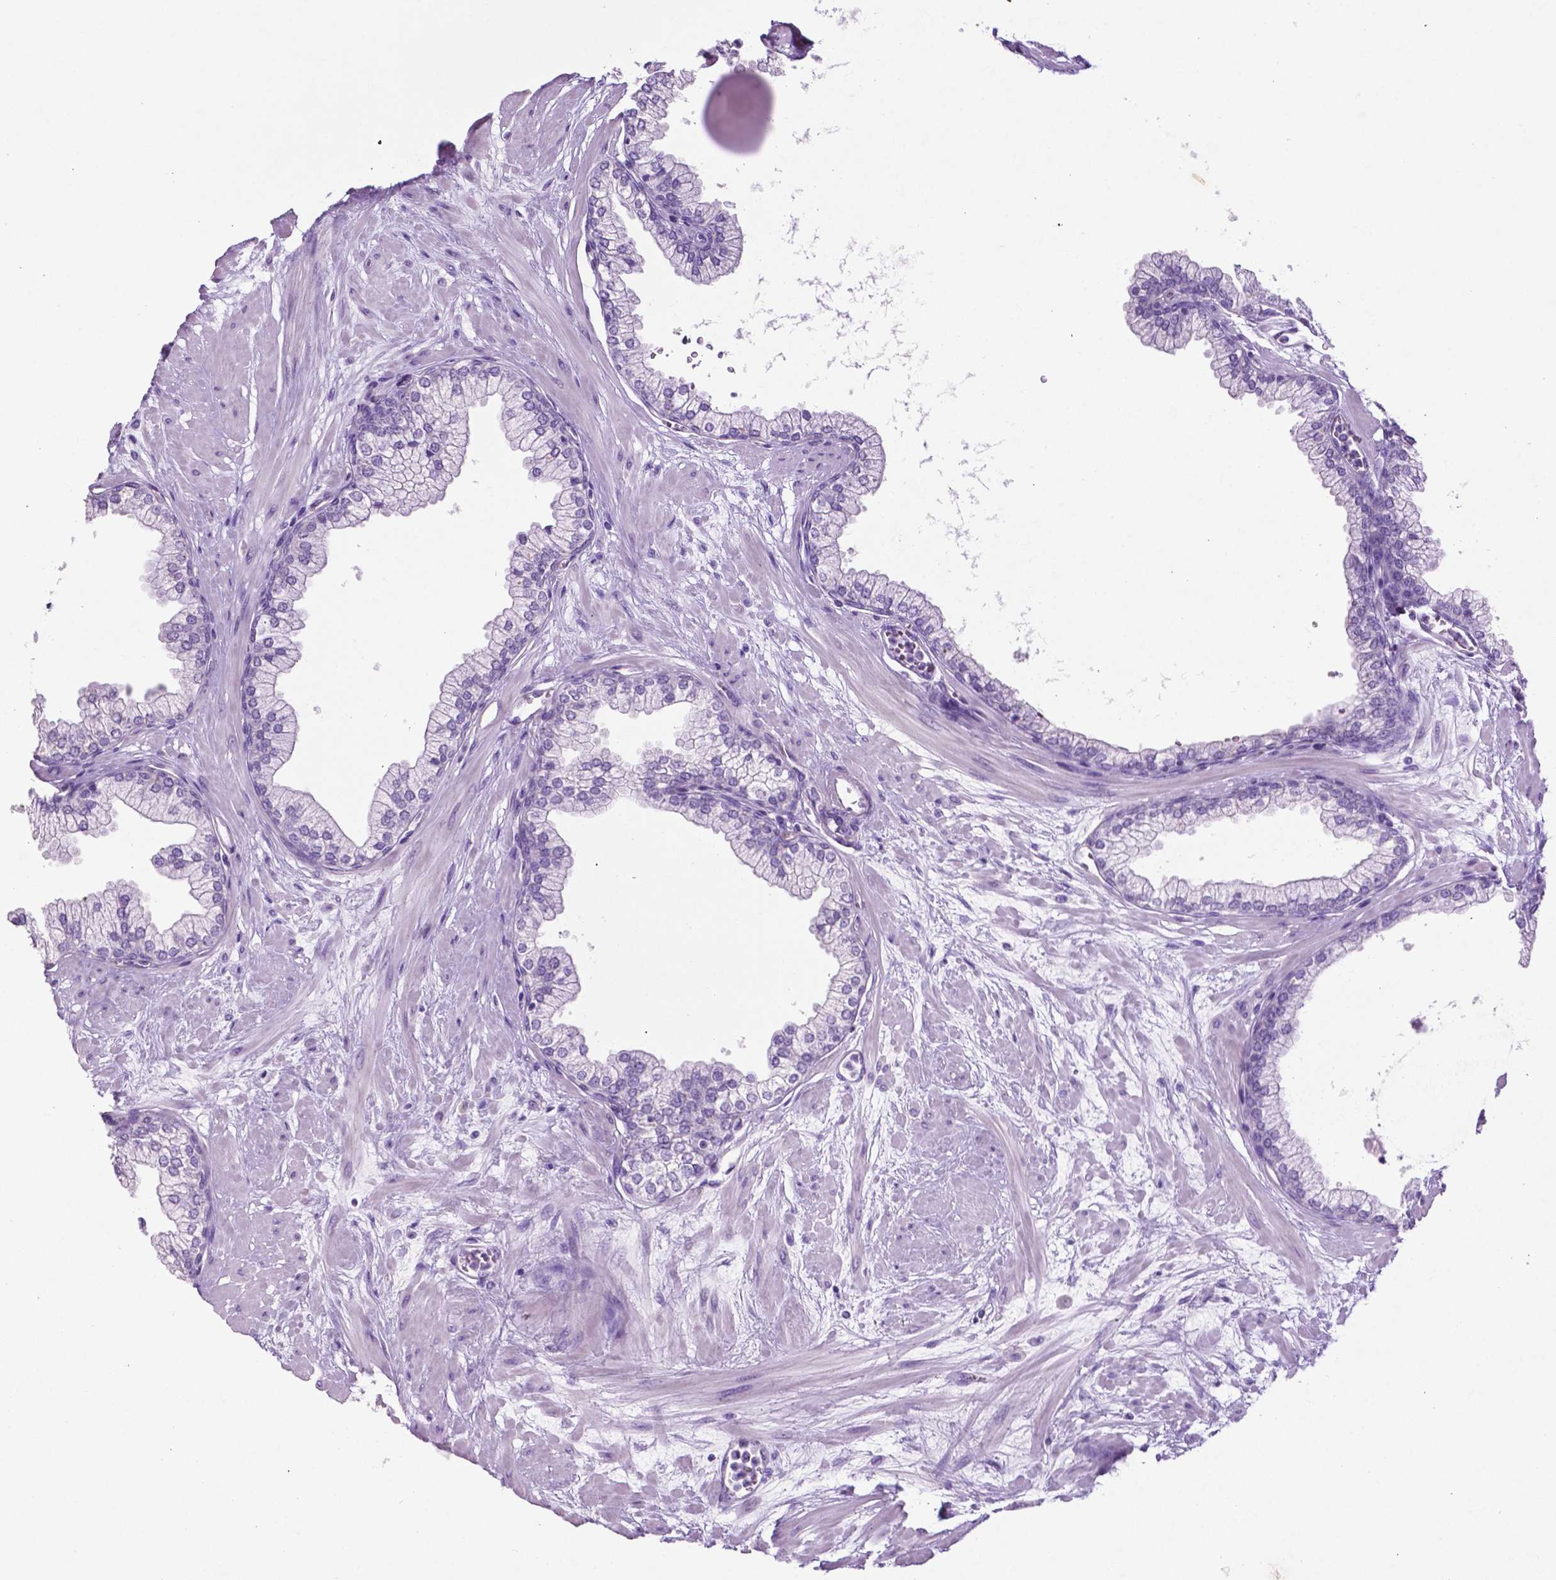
{"staining": {"intensity": "negative", "quantity": "none", "location": "none"}, "tissue": "prostate", "cell_type": "Glandular cells", "image_type": "normal", "snomed": [{"axis": "morphology", "description": "Normal tissue, NOS"}, {"axis": "topography", "description": "Prostate"}, {"axis": "topography", "description": "Peripheral nerve tissue"}], "caption": "High magnification brightfield microscopy of benign prostate stained with DAB (brown) and counterstained with hematoxylin (blue): glandular cells show no significant expression.", "gene": "PHGR1", "patient": {"sex": "male", "age": 61}}